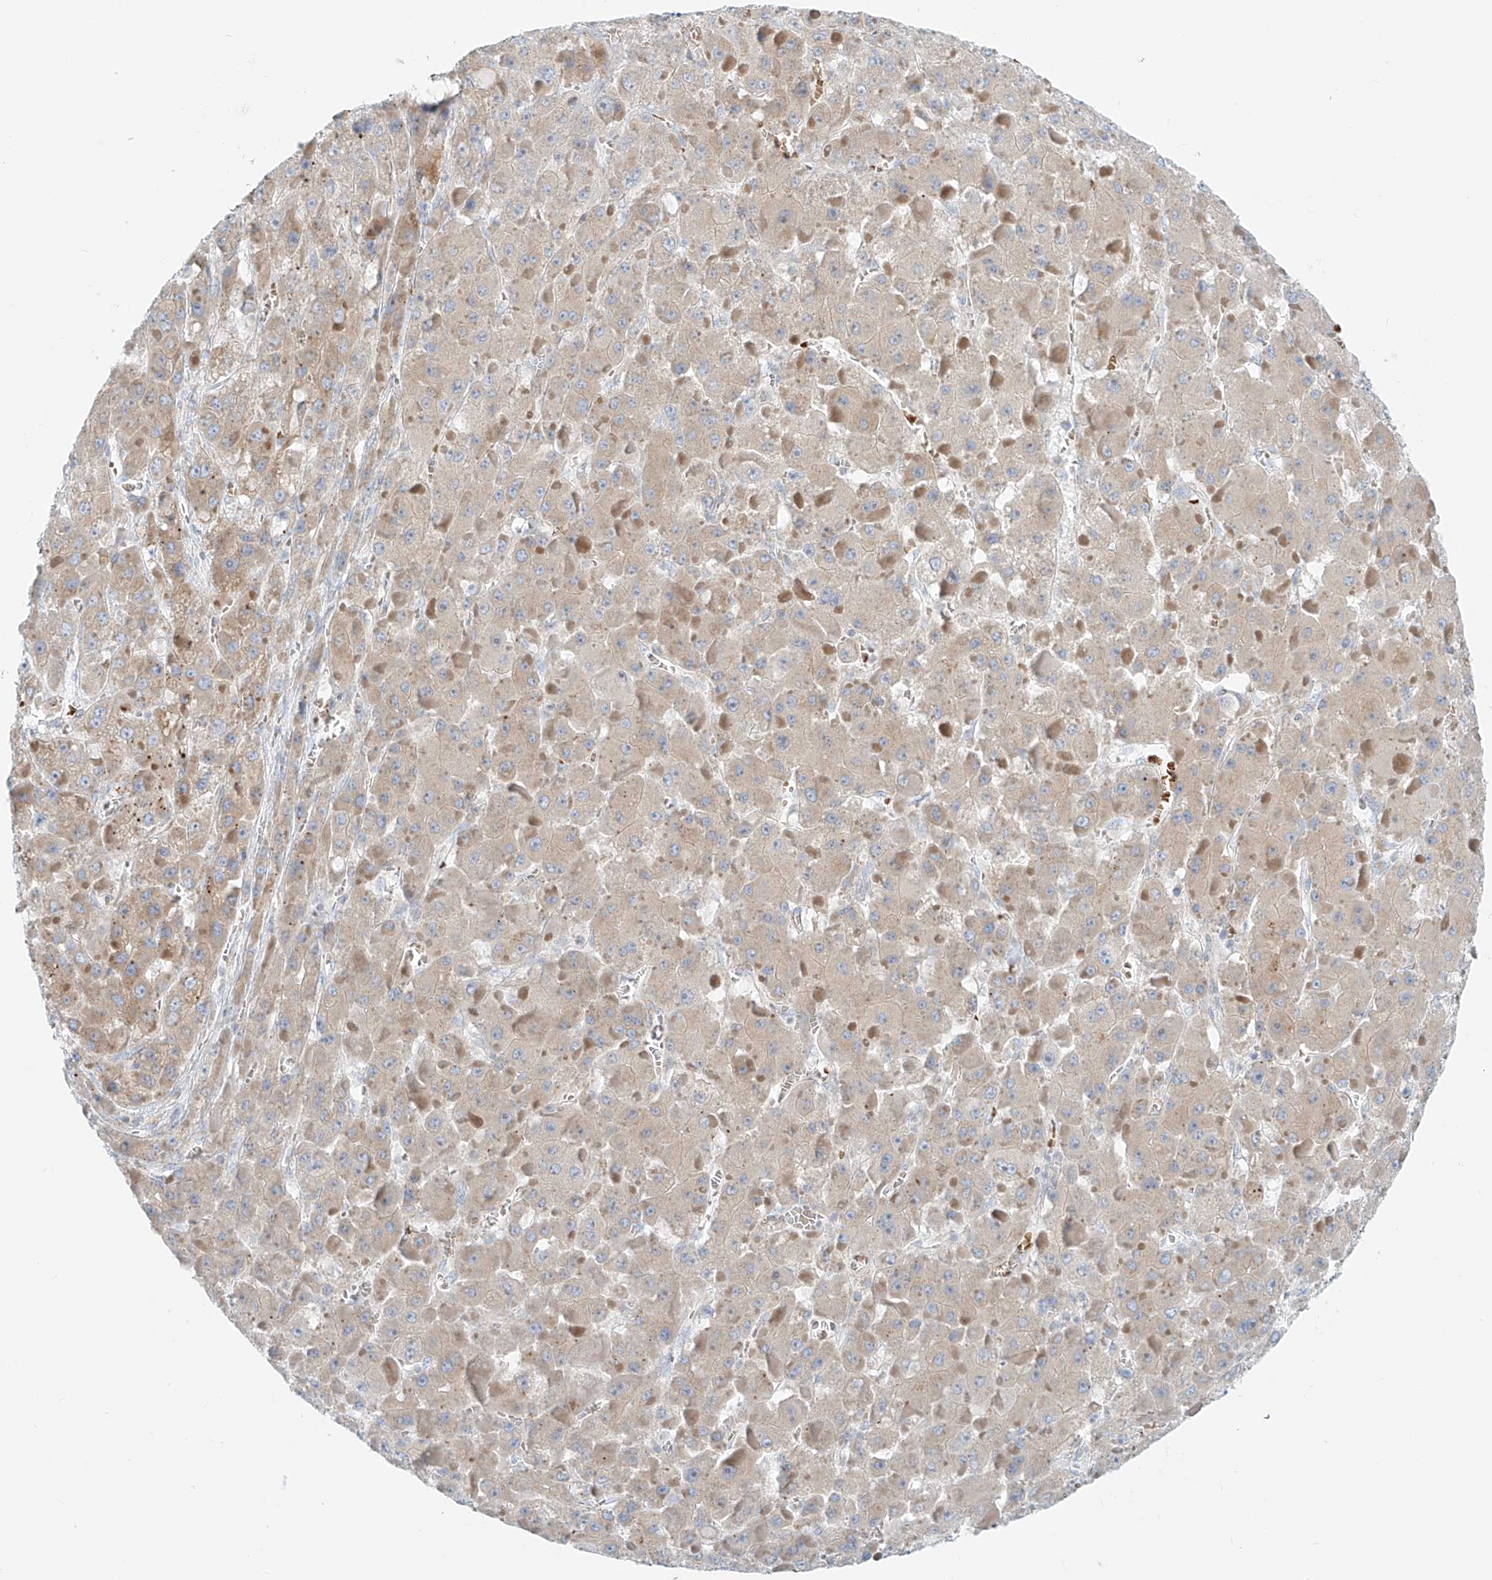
{"staining": {"intensity": "negative", "quantity": "none", "location": "none"}, "tissue": "liver cancer", "cell_type": "Tumor cells", "image_type": "cancer", "snomed": [{"axis": "morphology", "description": "Carcinoma, Hepatocellular, NOS"}, {"axis": "topography", "description": "Liver"}], "caption": "IHC histopathology image of hepatocellular carcinoma (liver) stained for a protein (brown), which reveals no positivity in tumor cells.", "gene": "EIPR1", "patient": {"sex": "female", "age": 73}}